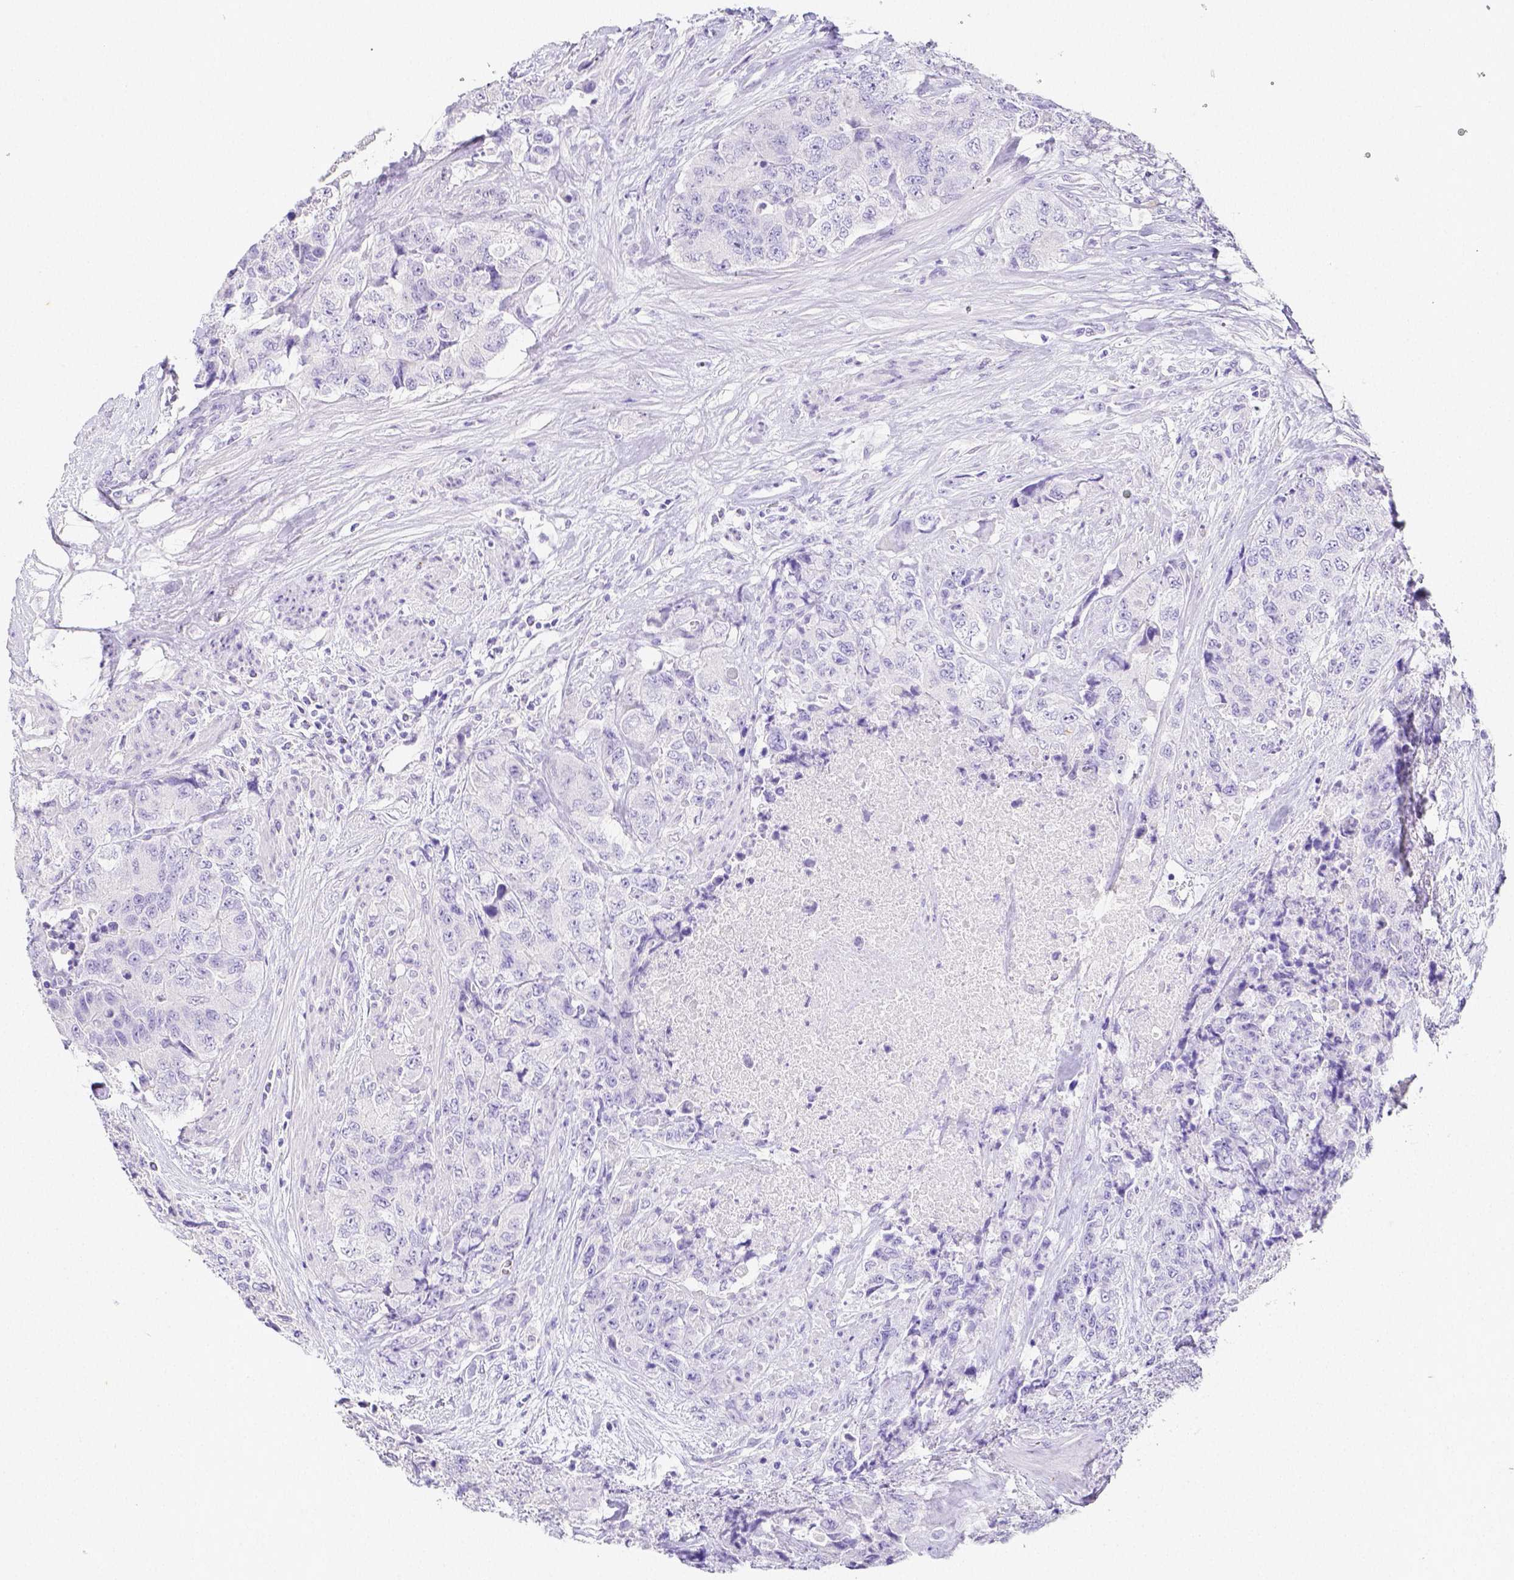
{"staining": {"intensity": "negative", "quantity": "none", "location": "none"}, "tissue": "urothelial cancer", "cell_type": "Tumor cells", "image_type": "cancer", "snomed": [{"axis": "morphology", "description": "Urothelial carcinoma, High grade"}, {"axis": "topography", "description": "Urinary bladder"}], "caption": "Tumor cells are negative for protein expression in human urothelial cancer.", "gene": "ARHGAP36", "patient": {"sex": "female", "age": 78}}